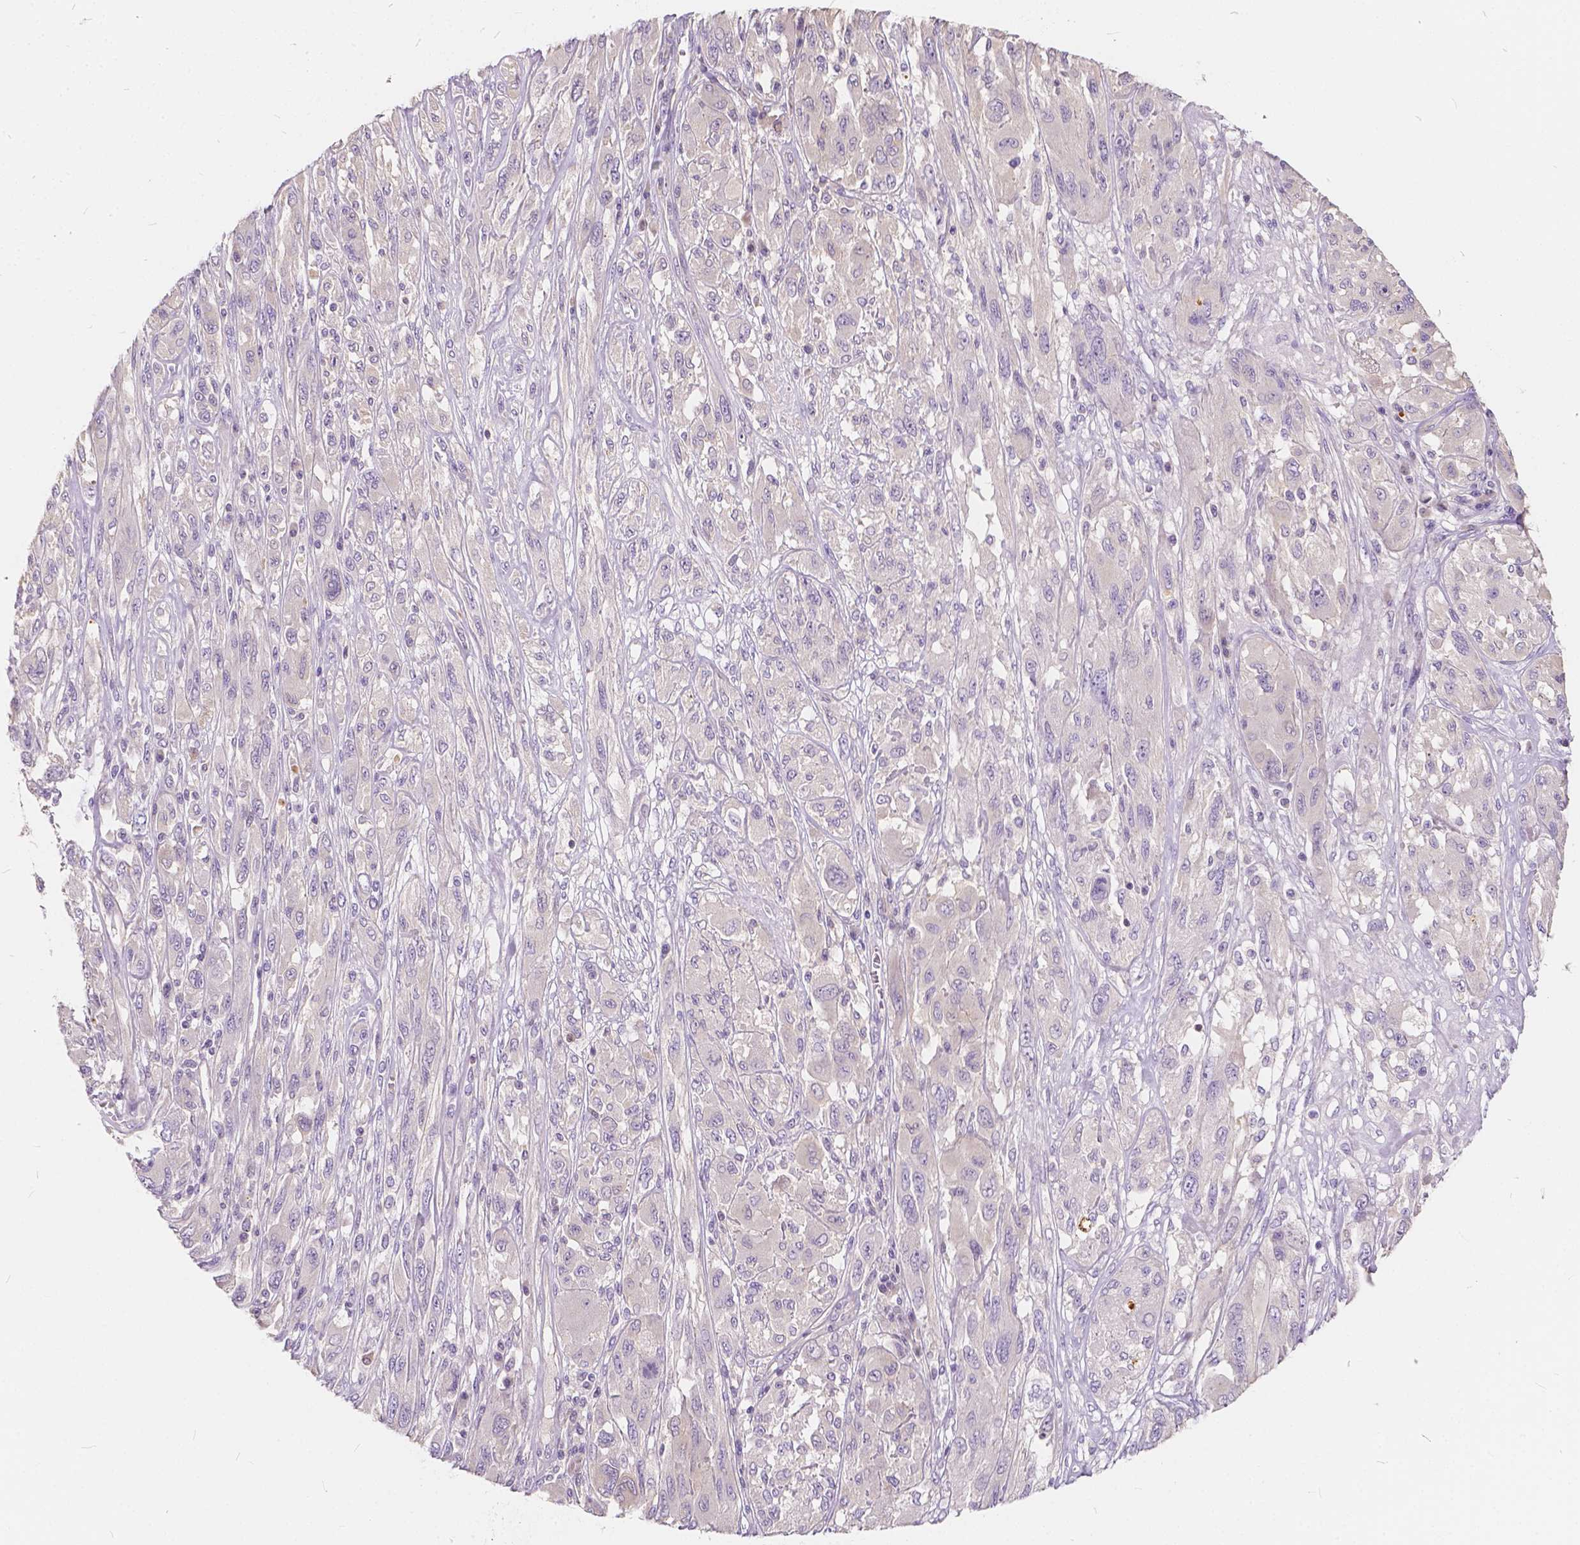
{"staining": {"intensity": "negative", "quantity": "none", "location": "none"}, "tissue": "melanoma", "cell_type": "Tumor cells", "image_type": "cancer", "snomed": [{"axis": "morphology", "description": "Malignant melanoma, NOS"}, {"axis": "topography", "description": "Skin"}], "caption": "This is a photomicrograph of immunohistochemistry (IHC) staining of melanoma, which shows no positivity in tumor cells. Nuclei are stained in blue.", "gene": "KIAA0513", "patient": {"sex": "female", "age": 91}}